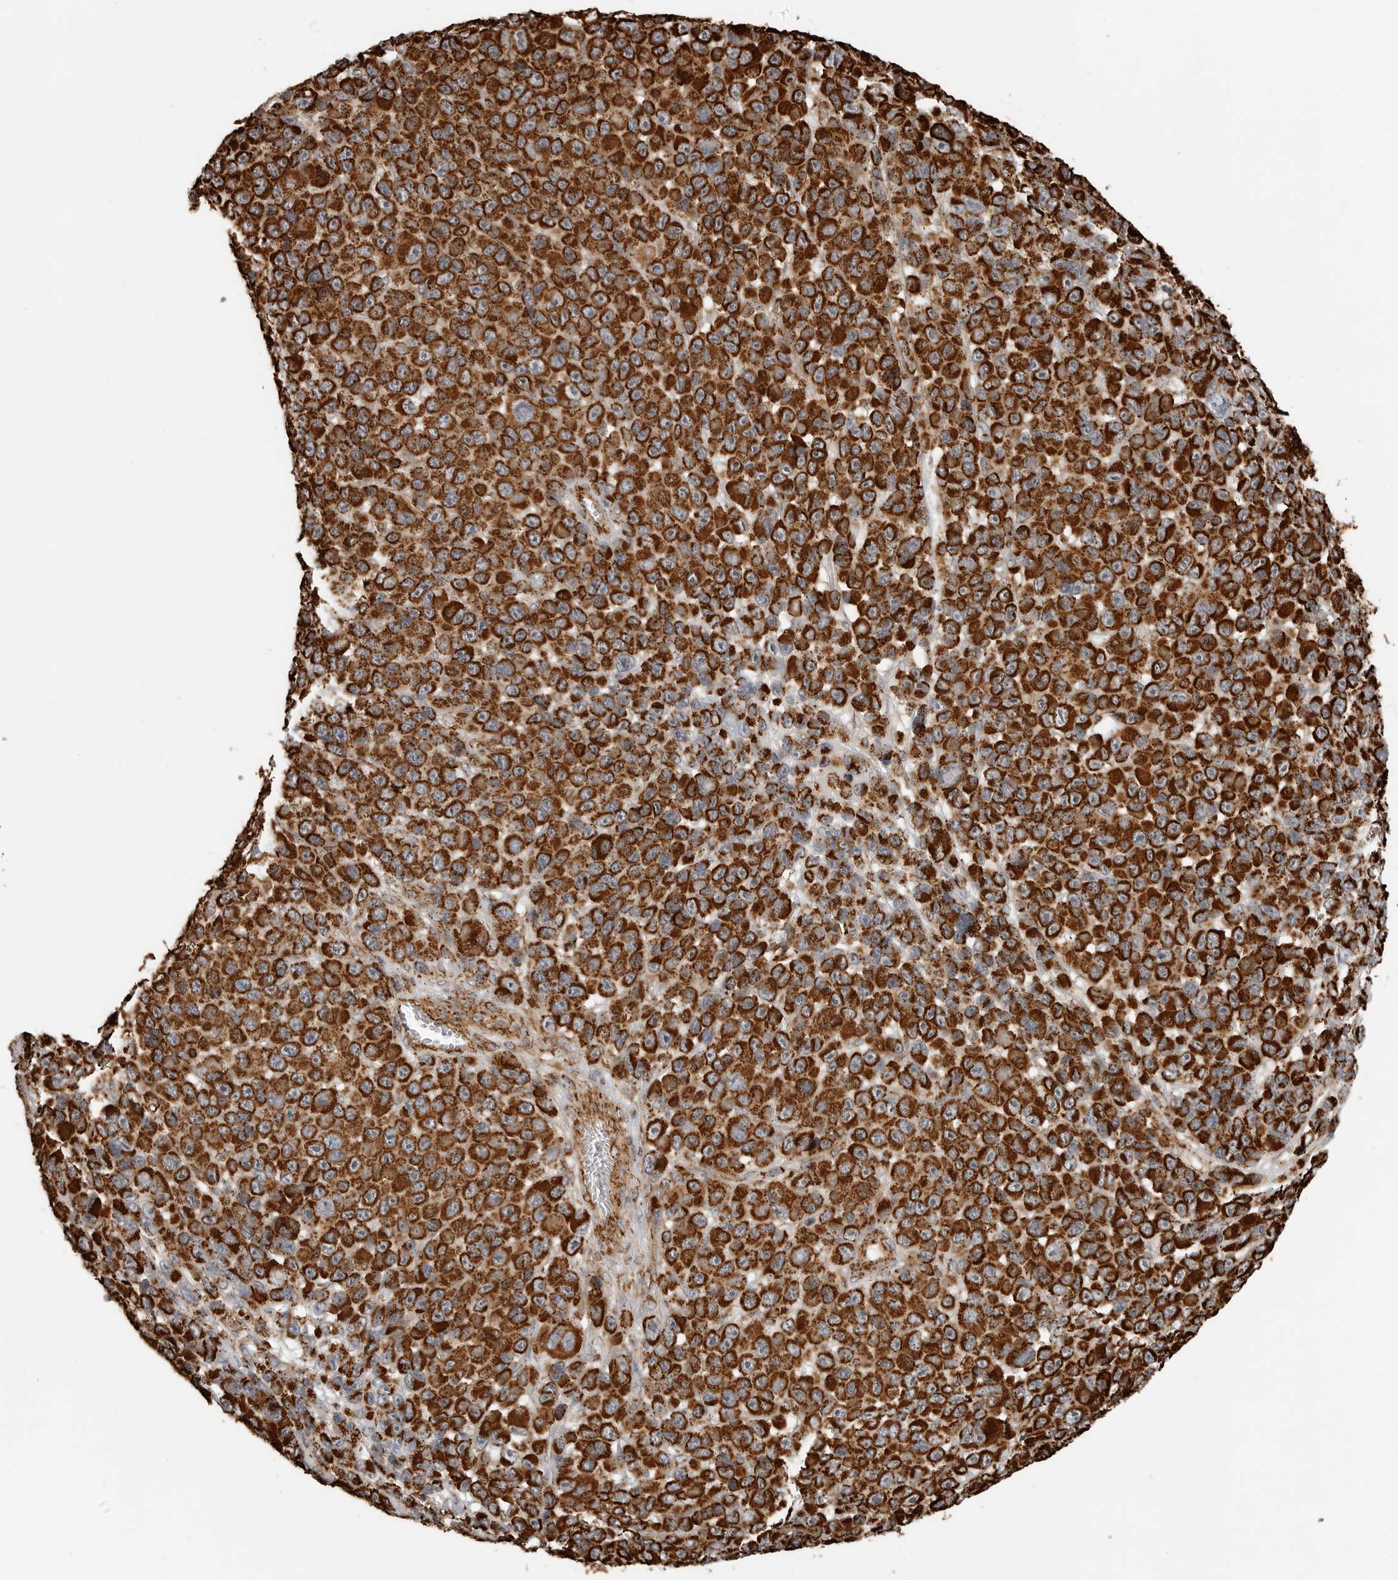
{"staining": {"intensity": "strong", "quantity": ">75%", "location": "cytoplasmic/membranous"}, "tissue": "melanoma", "cell_type": "Tumor cells", "image_type": "cancer", "snomed": [{"axis": "morphology", "description": "Malignant melanoma, NOS"}, {"axis": "topography", "description": "Skin"}], "caption": "Immunohistochemical staining of human malignant melanoma shows high levels of strong cytoplasmic/membranous staining in approximately >75% of tumor cells.", "gene": "BMP2K", "patient": {"sex": "male", "age": 53}}